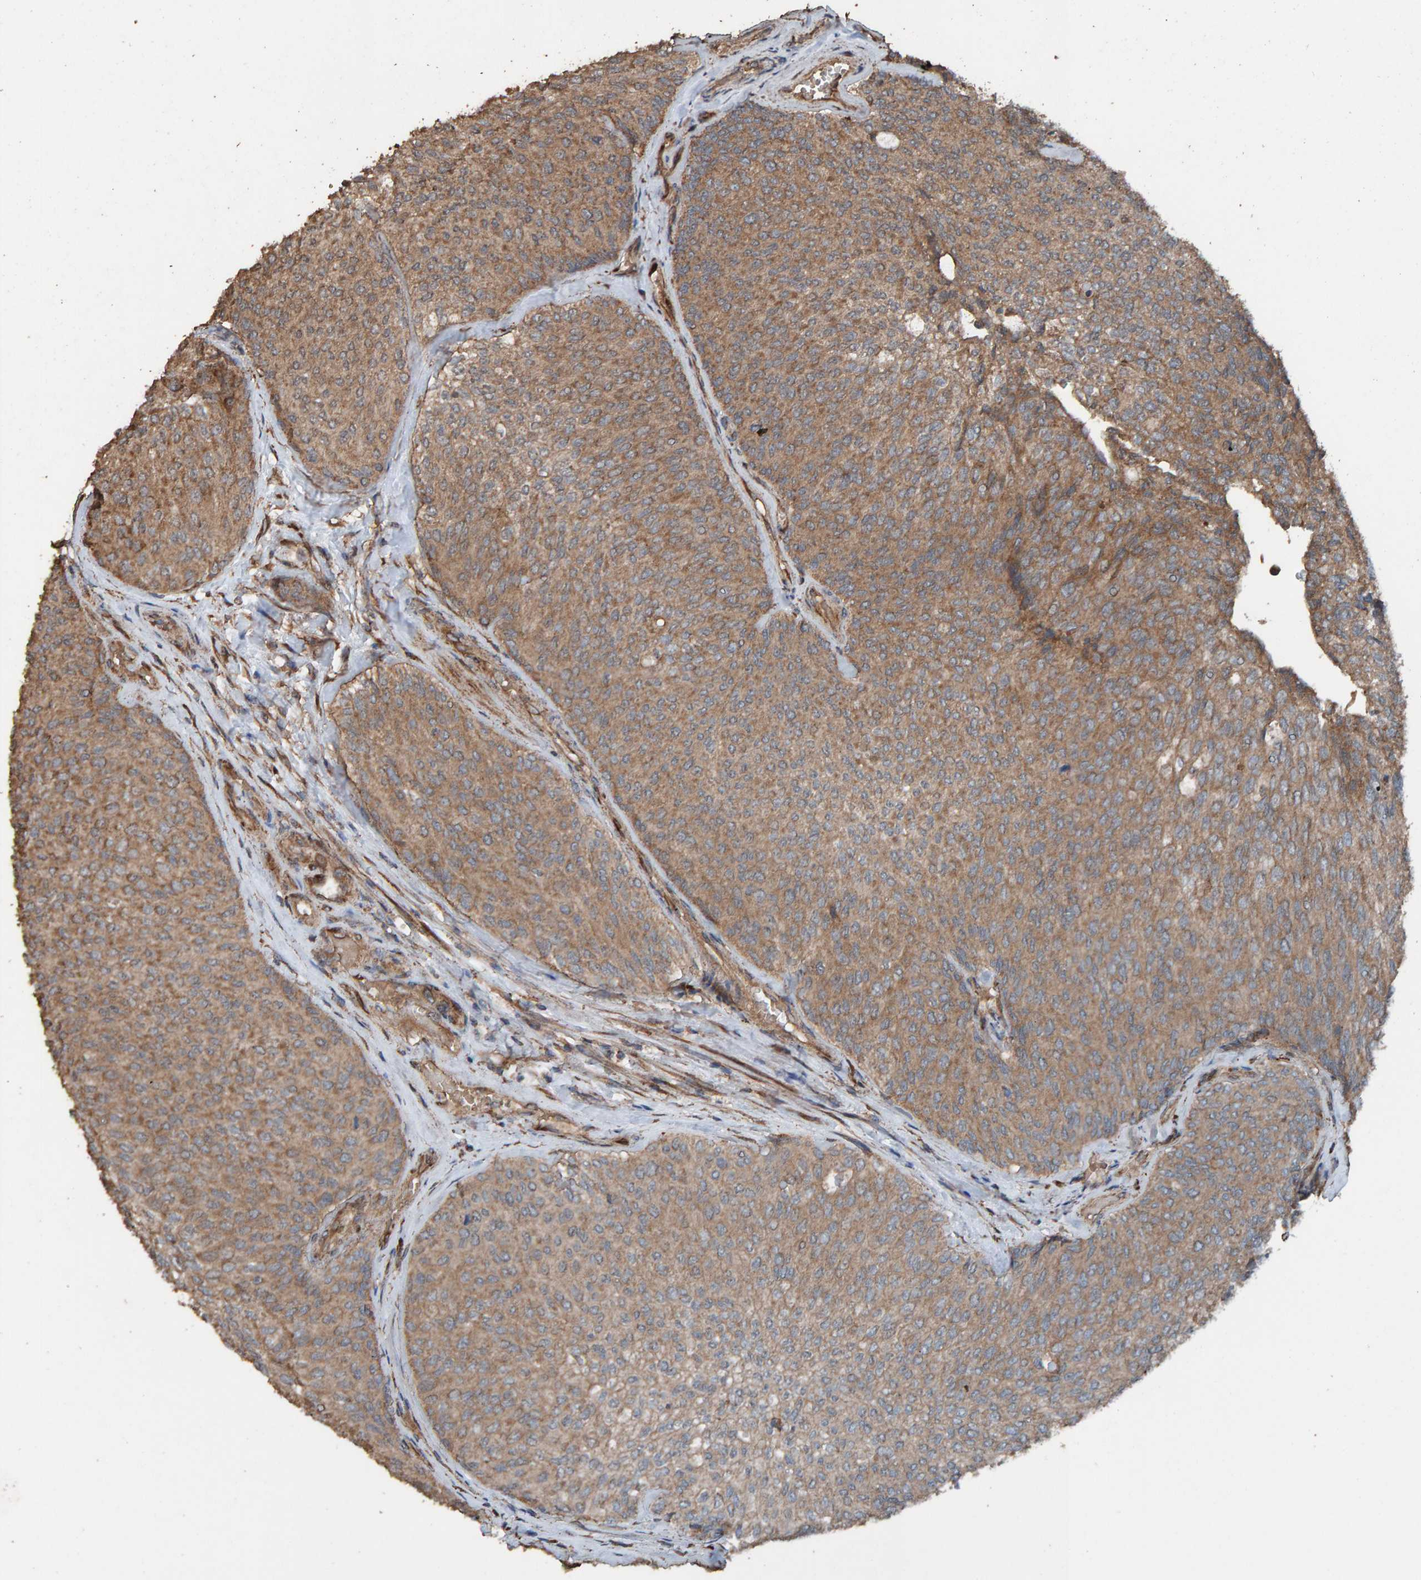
{"staining": {"intensity": "moderate", "quantity": ">75%", "location": "cytoplasmic/membranous"}, "tissue": "urothelial cancer", "cell_type": "Tumor cells", "image_type": "cancer", "snomed": [{"axis": "morphology", "description": "Urothelial carcinoma, Low grade"}, {"axis": "topography", "description": "Urinary bladder"}], "caption": "Immunohistochemical staining of low-grade urothelial carcinoma shows medium levels of moderate cytoplasmic/membranous protein staining in approximately >75% of tumor cells. The protein of interest is shown in brown color, while the nuclei are stained blue.", "gene": "DUS1L", "patient": {"sex": "female", "age": 79}}